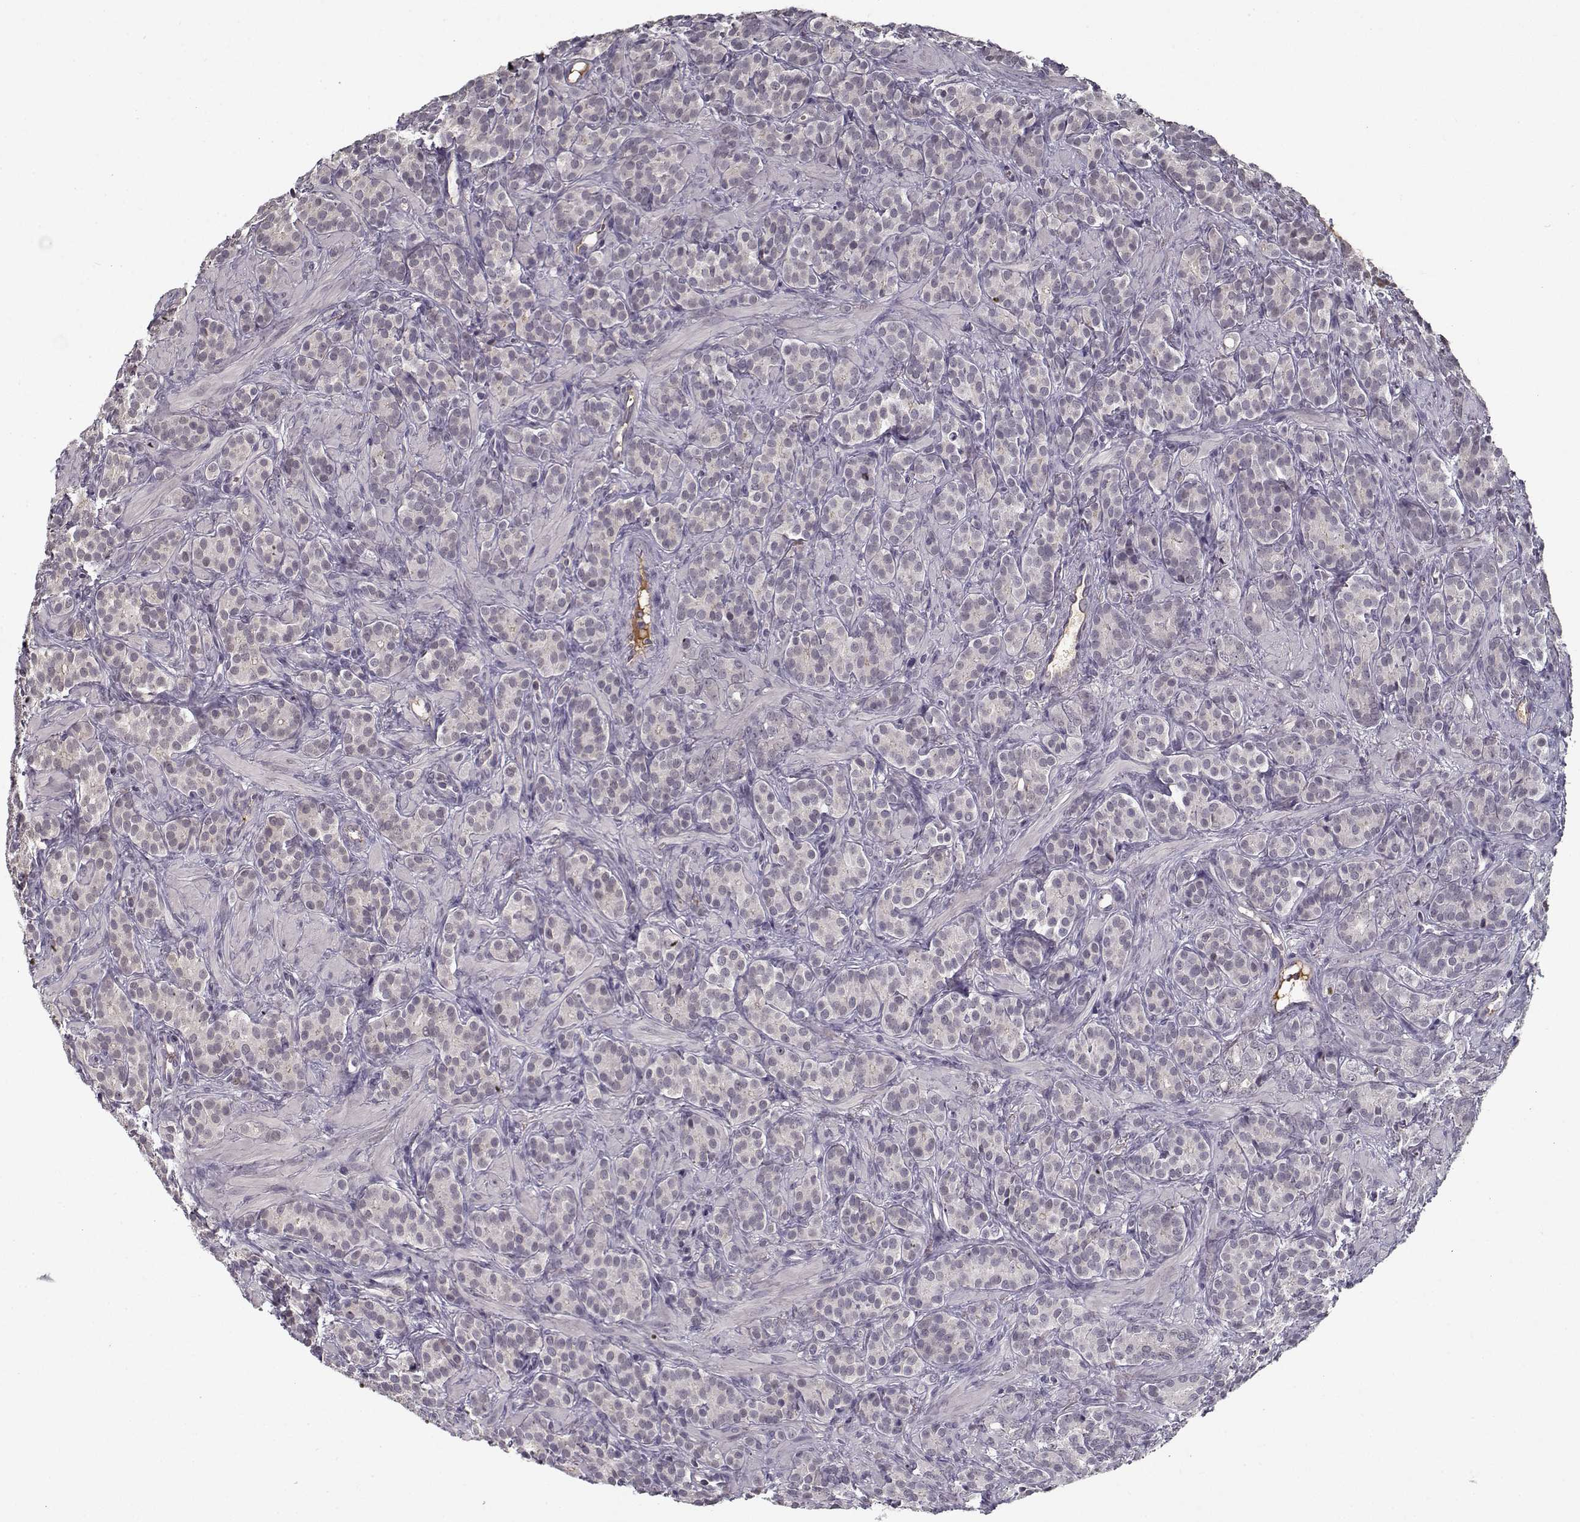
{"staining": {"intensity": "negative", "quantity": "none", "location": "none"}, "tissue": "prostate cancer", "cell_type": "Tumor cells", "image_type": "cancer", "snomed": [{"axis": "morphology", "description": "Adenocarcinoma, High grade"}, {"axis": "topography", "description": "Prostate"}], "caption": "This is an immunohistochemistry (IHC) histopathology image of human prostate high-grade adenocarcinoma. There is no staining in tumor cells.", "gene": "AFM", "patient": {"sex": "male", "age": 84}}